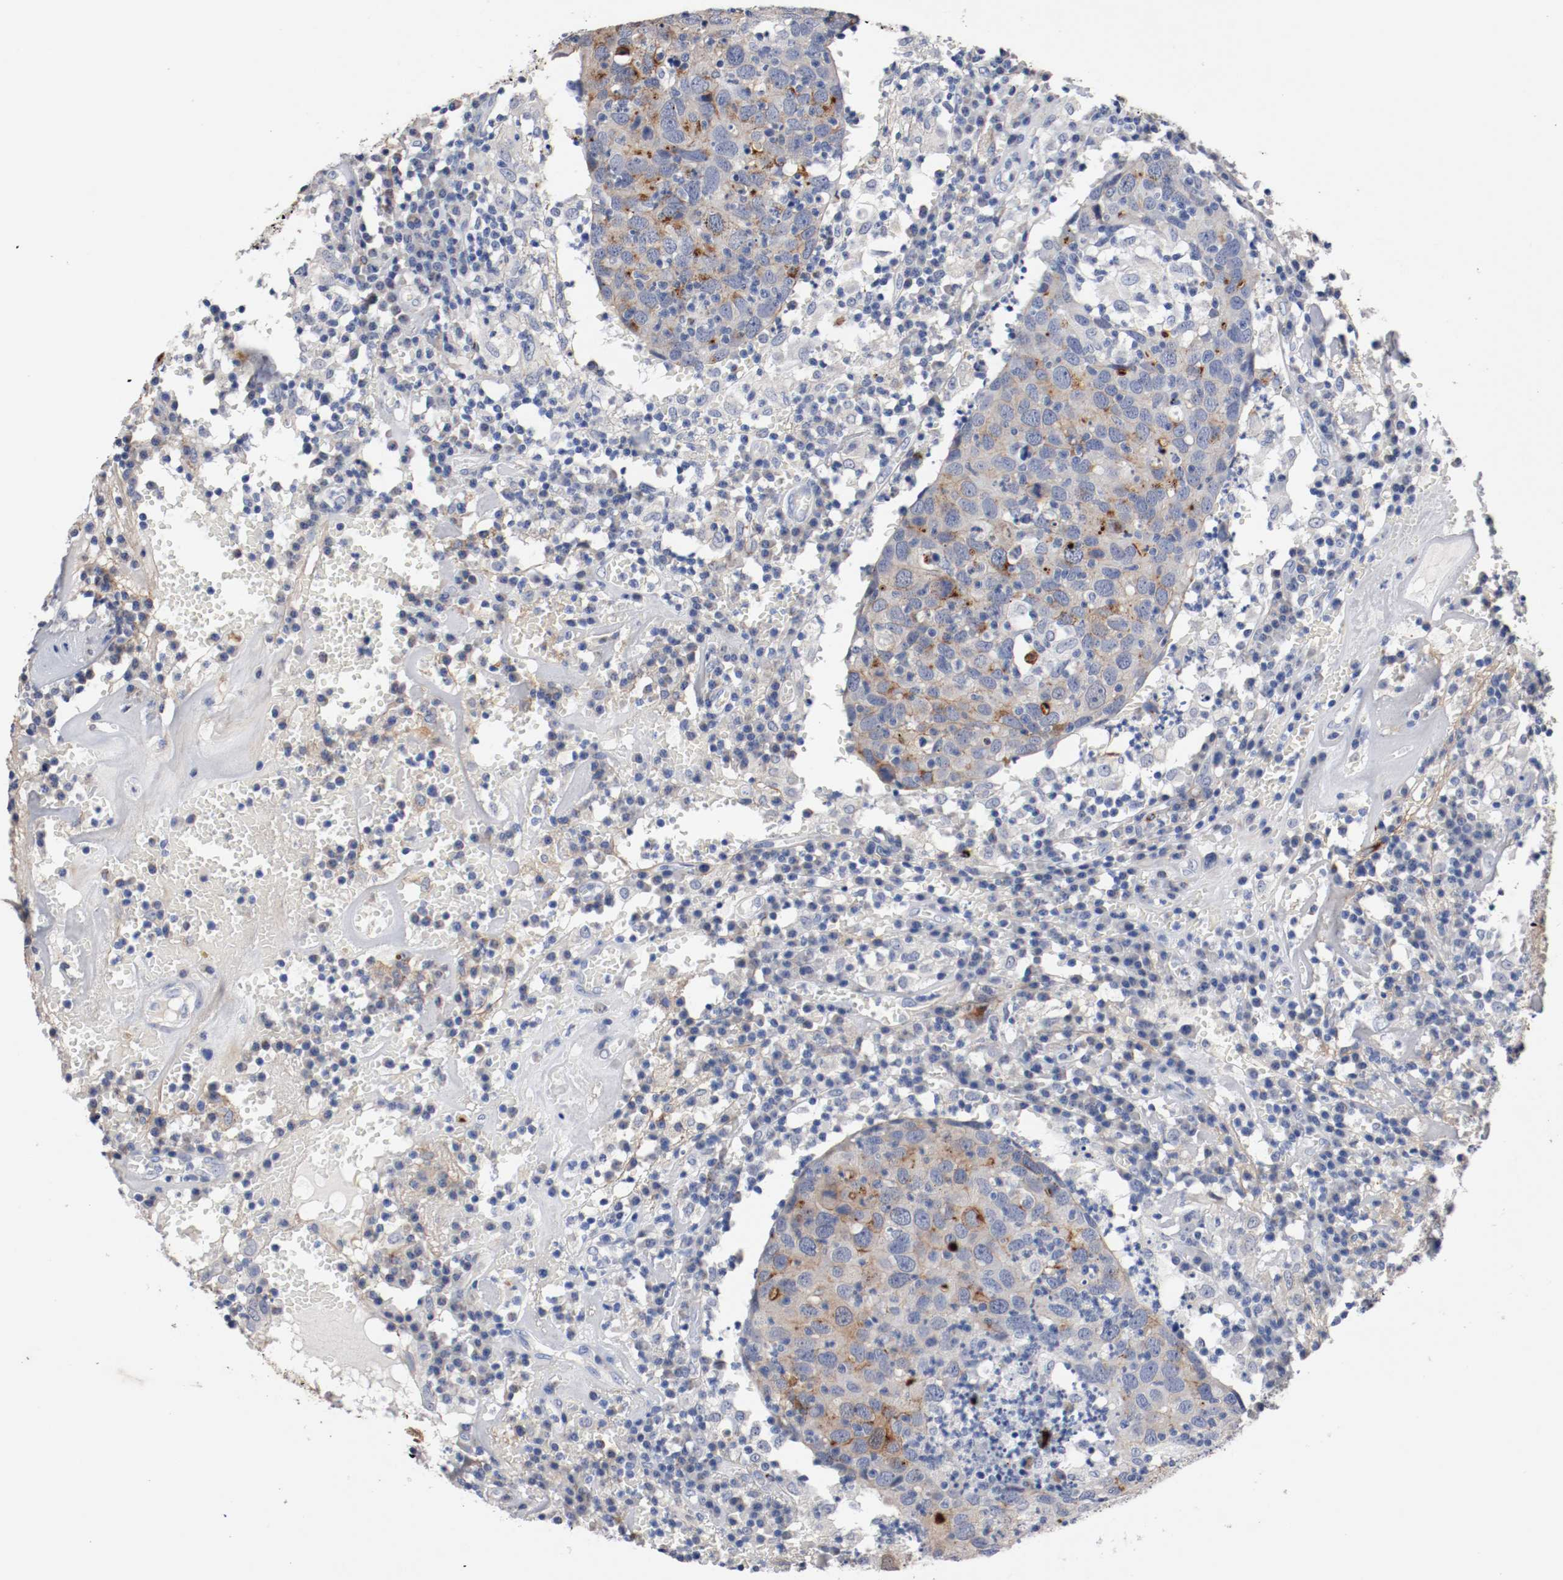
{"staining": {"intensity": "moderate", "quantity": "25%-75%", "location": "cytoplasmic/membranous"}, "tissue": "head and neck cancer", "cell_type": "Tumor cells", "image_type": "cancer", "snomed": [{"axis": "morphology", "description": "Adenocarcinoma, NOS"}, {"axis": "topography", "description": "Salivary gland"}, {"axis": "topography", "description": "Head-Neck"}], "caption": "Protein positivity by IHC reveals moderate cytoplasmic/membranous staining in about 25%-75% of tumor cells in head and neck cancer.", "gene": "TNC", "patient": {"sex": "female", "age": 65}}